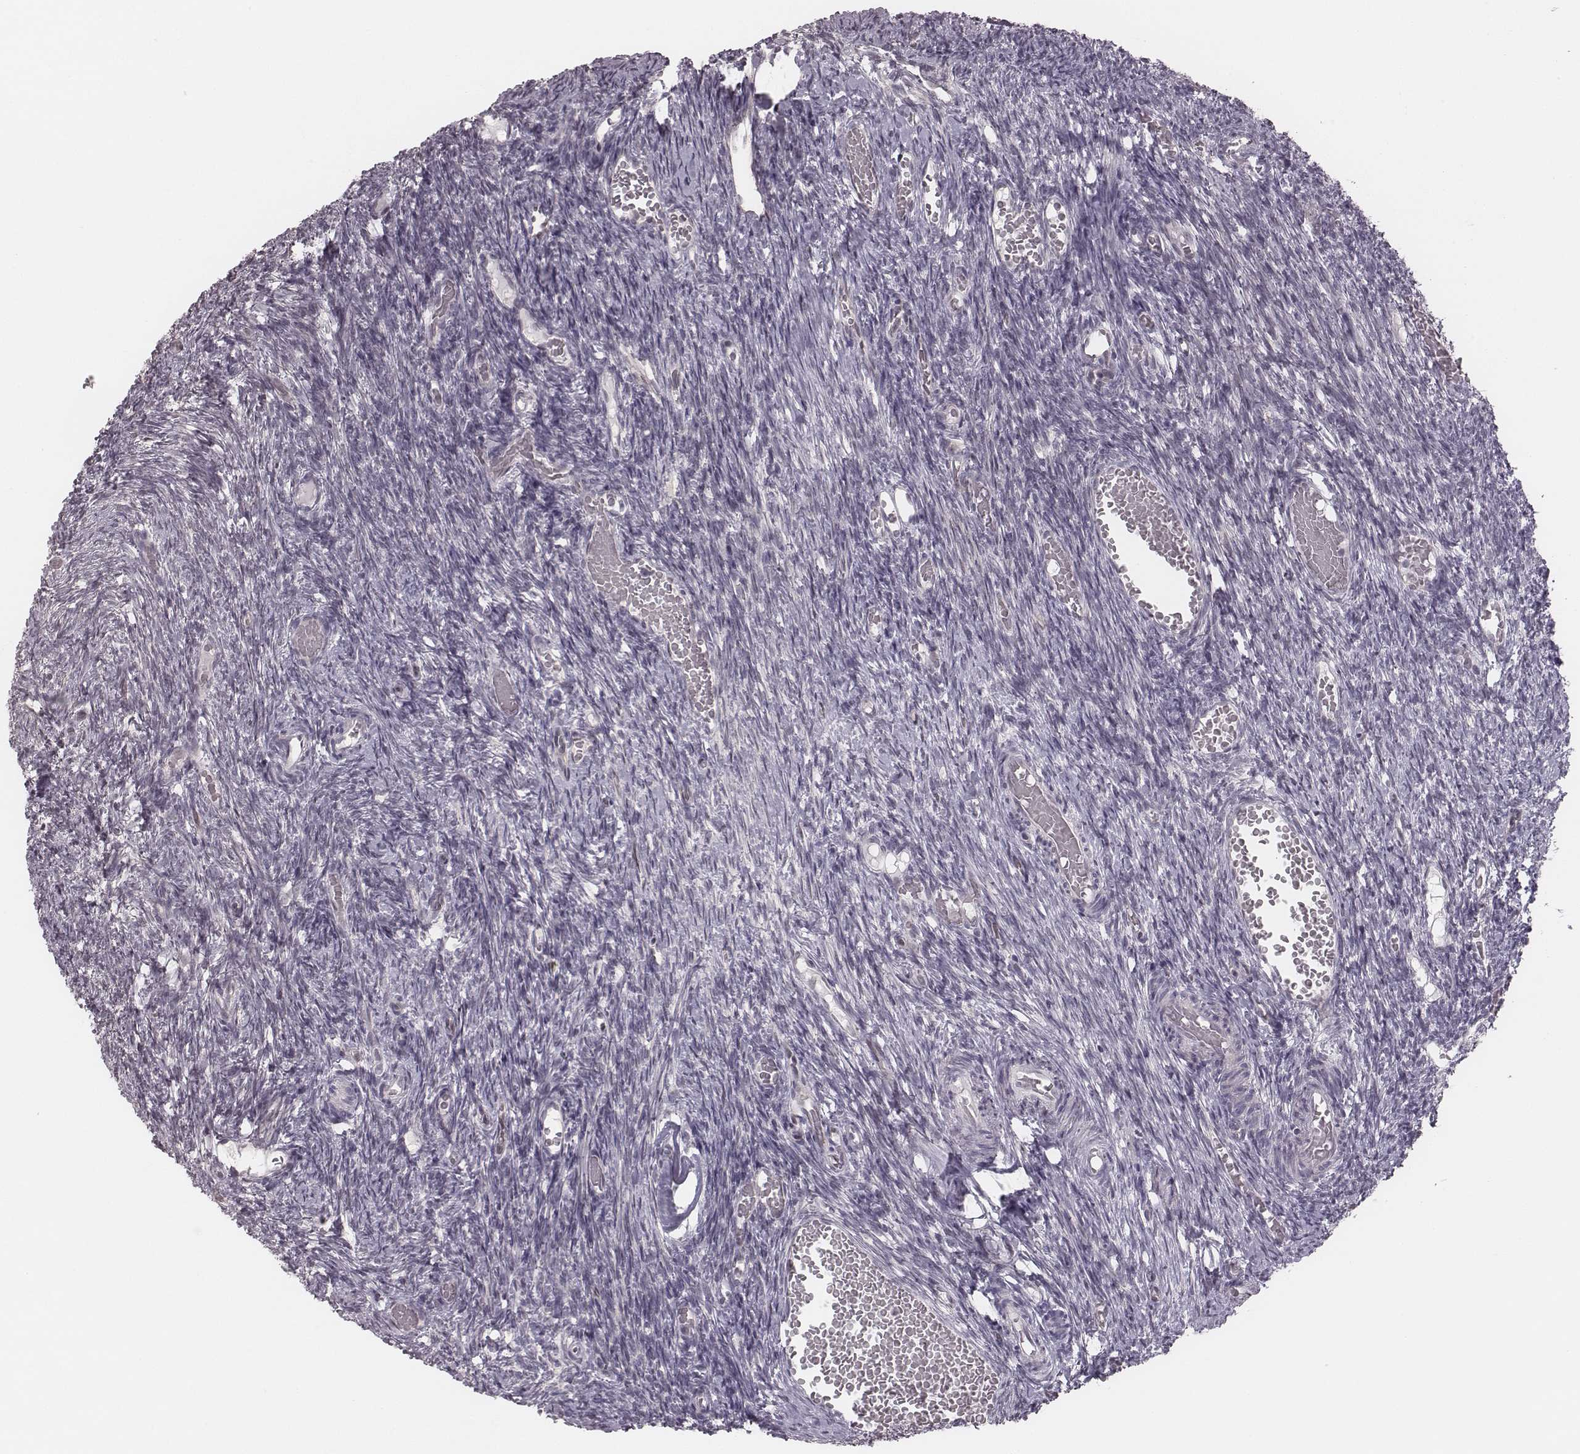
{"staining": {"intensity": "negative", "quantity": "none", "location": "none"}, "tissue": "ovary", "cell_type": "Follicle cells", "image_type": "normal", "snomed": [{"axis": "morphology", "description": "Normal tissue, NOS"}, {"axis": "topography", "description": "Ovary"}], "caption": "Micrograph shows no protein positivity in follicle cells of normal ovary.", "gene": "RPGRIP1", "patient": {"sex": "female", "age": 39}}